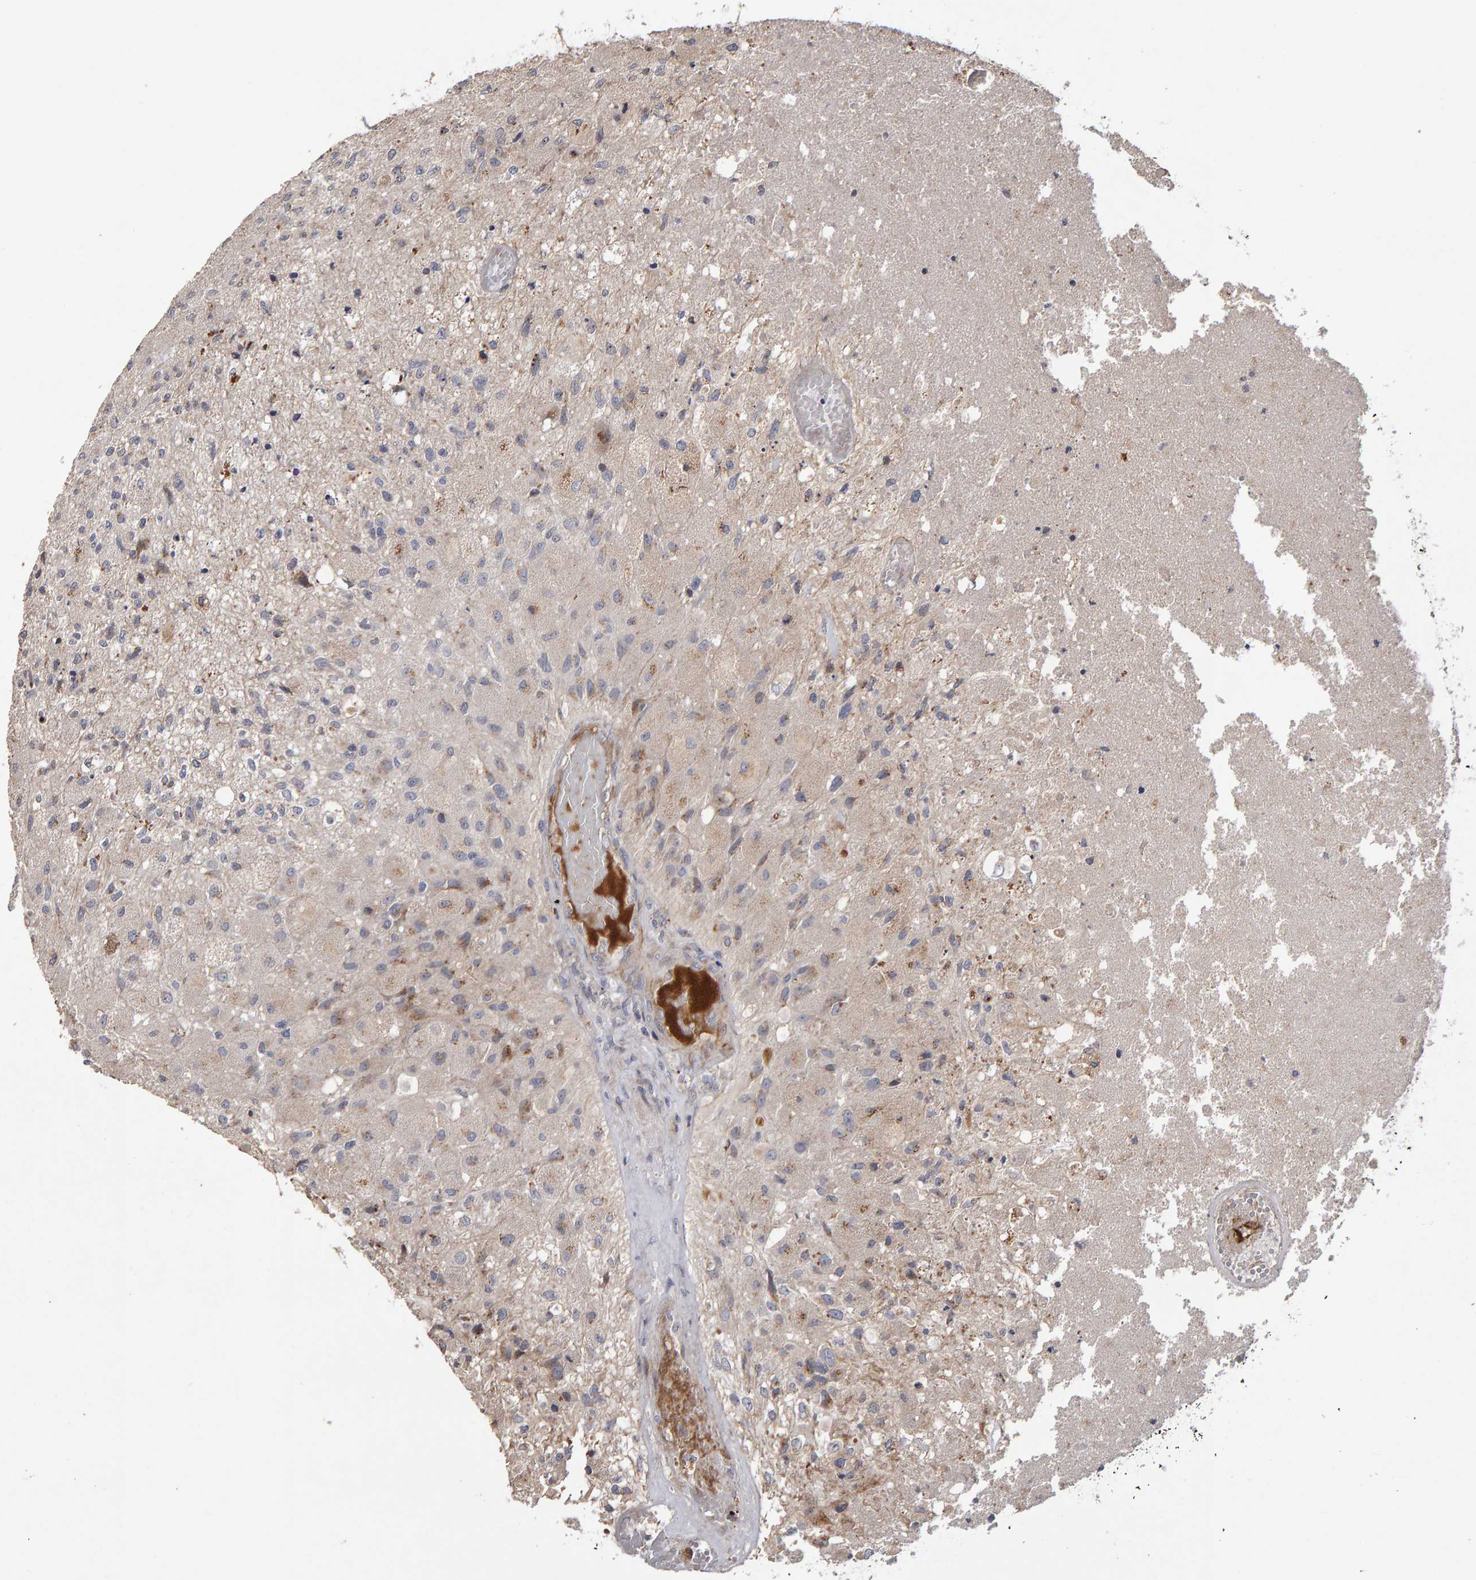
{"staining": {"intensity": "moderate", "quantity": "<25%", "location": "cytoplasmic/membranous"}, "tissue": "glioma", "cell_type": "Tumor cells", "image_type": "cancer", "snomed": [{"axis": "morphology", "description": "Normal tissue, NOS"}, {"axis": "morphology", "description": "Glioma, malignant, High grade"}, {"axis": "topography", "description": "Cerebral cortex"}], "caption": "Tumor cells demonstrate low levels of moderate cytoplasmic/membranous positivity in approximately <25% of cells in human malignant high-grade glioma.", "gene": "CANT1", "patient": {"sex": "male", "age": 77}}